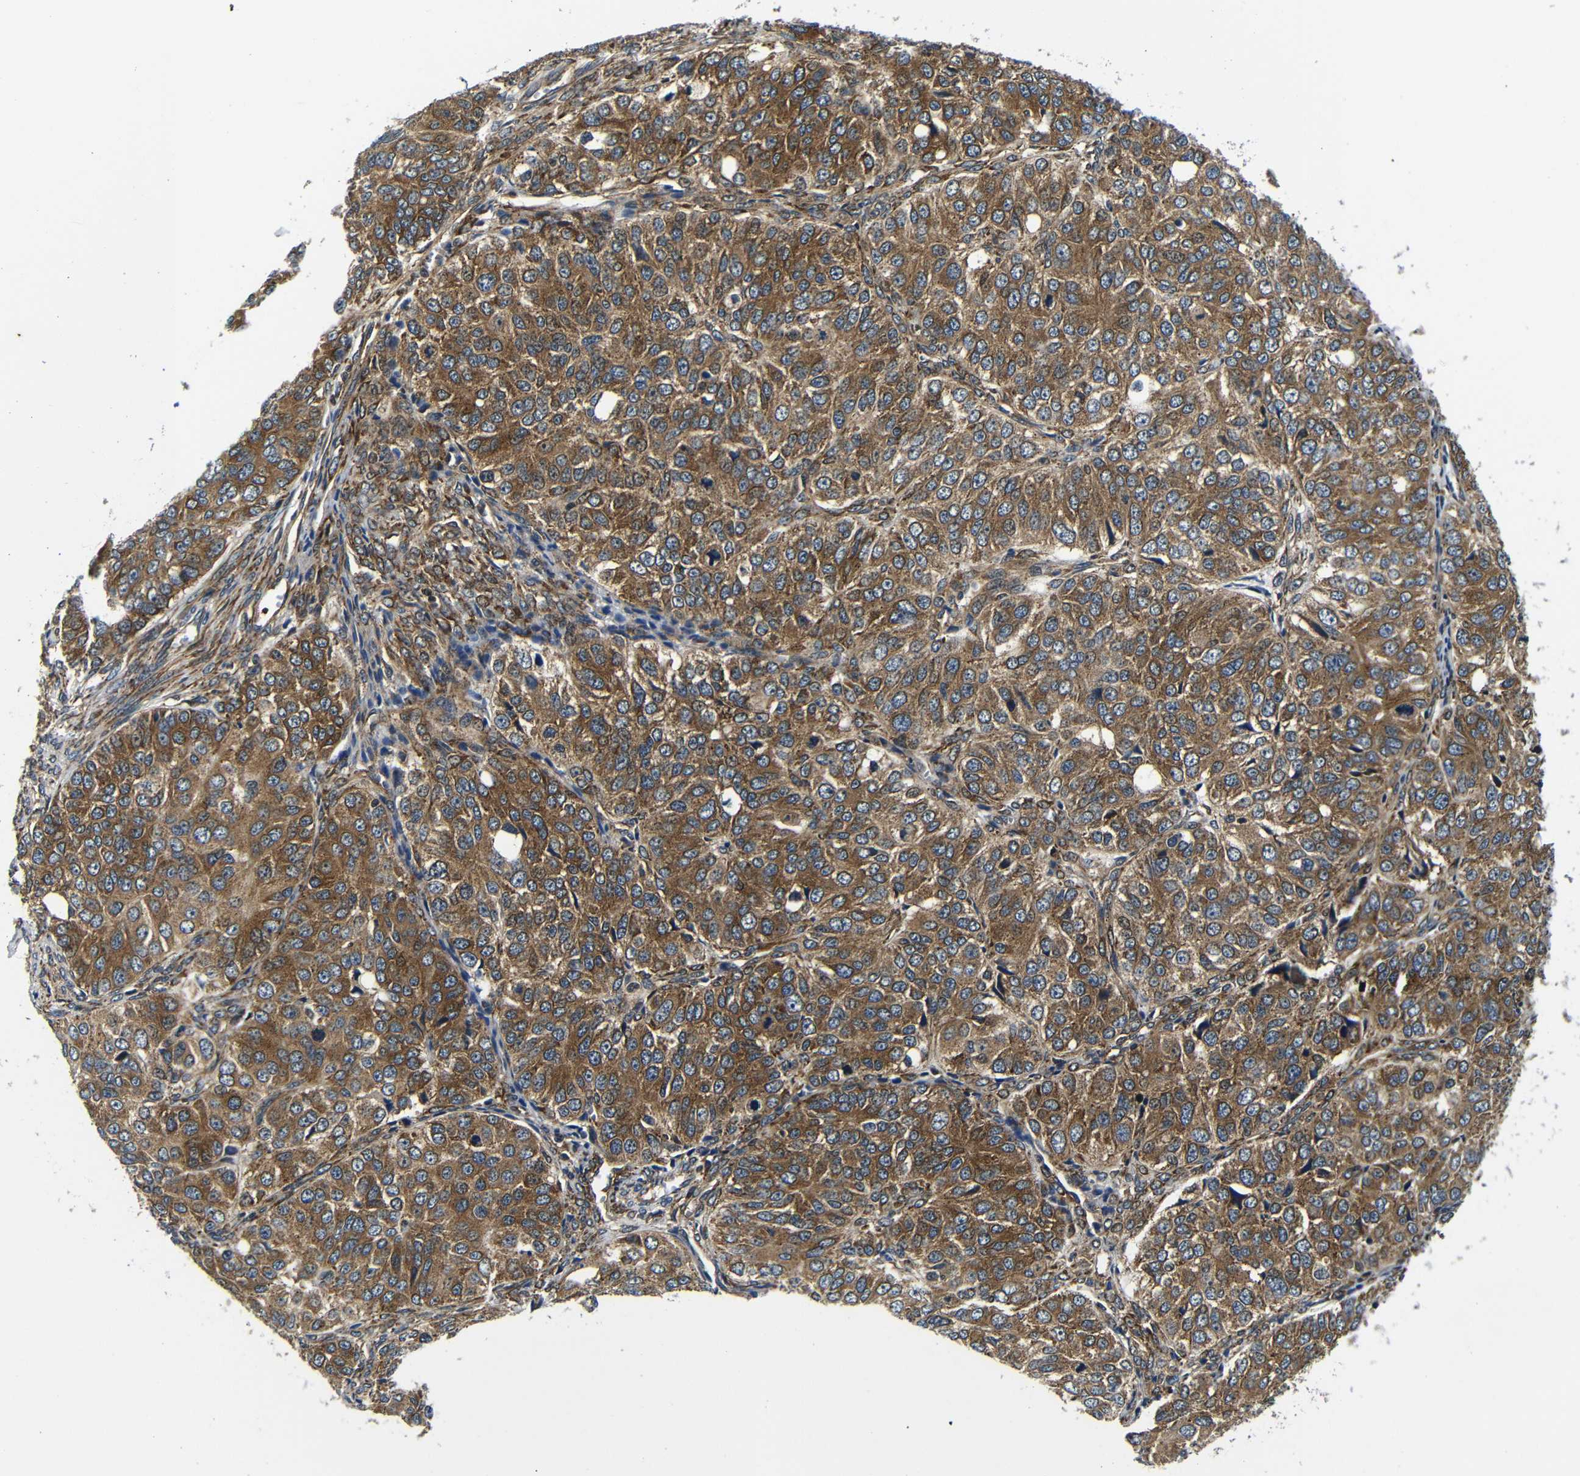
{"staining": {"intensity": "moderate", "quantity": ">75%", "location": "cytoplasmic/membranous"}, "tissue": "ovarian cancer", "cell_type": "Tumor cells", "image_type": "cancer", "snomed": [{"axis": "morphology", "description": "Carcinoma, endometroid"}, {"axis": "topography", "description": "Ovary"}], "caption": "Approximately >75% of tumor cells in human endometroid carcinoma (ovarian) reveal moderate cytoplasmic/membranous protein expression as visualized by brown immunohistochemical staining.", "gene": "ABCE1", "patient": {"sex": "female", "age": 51}}